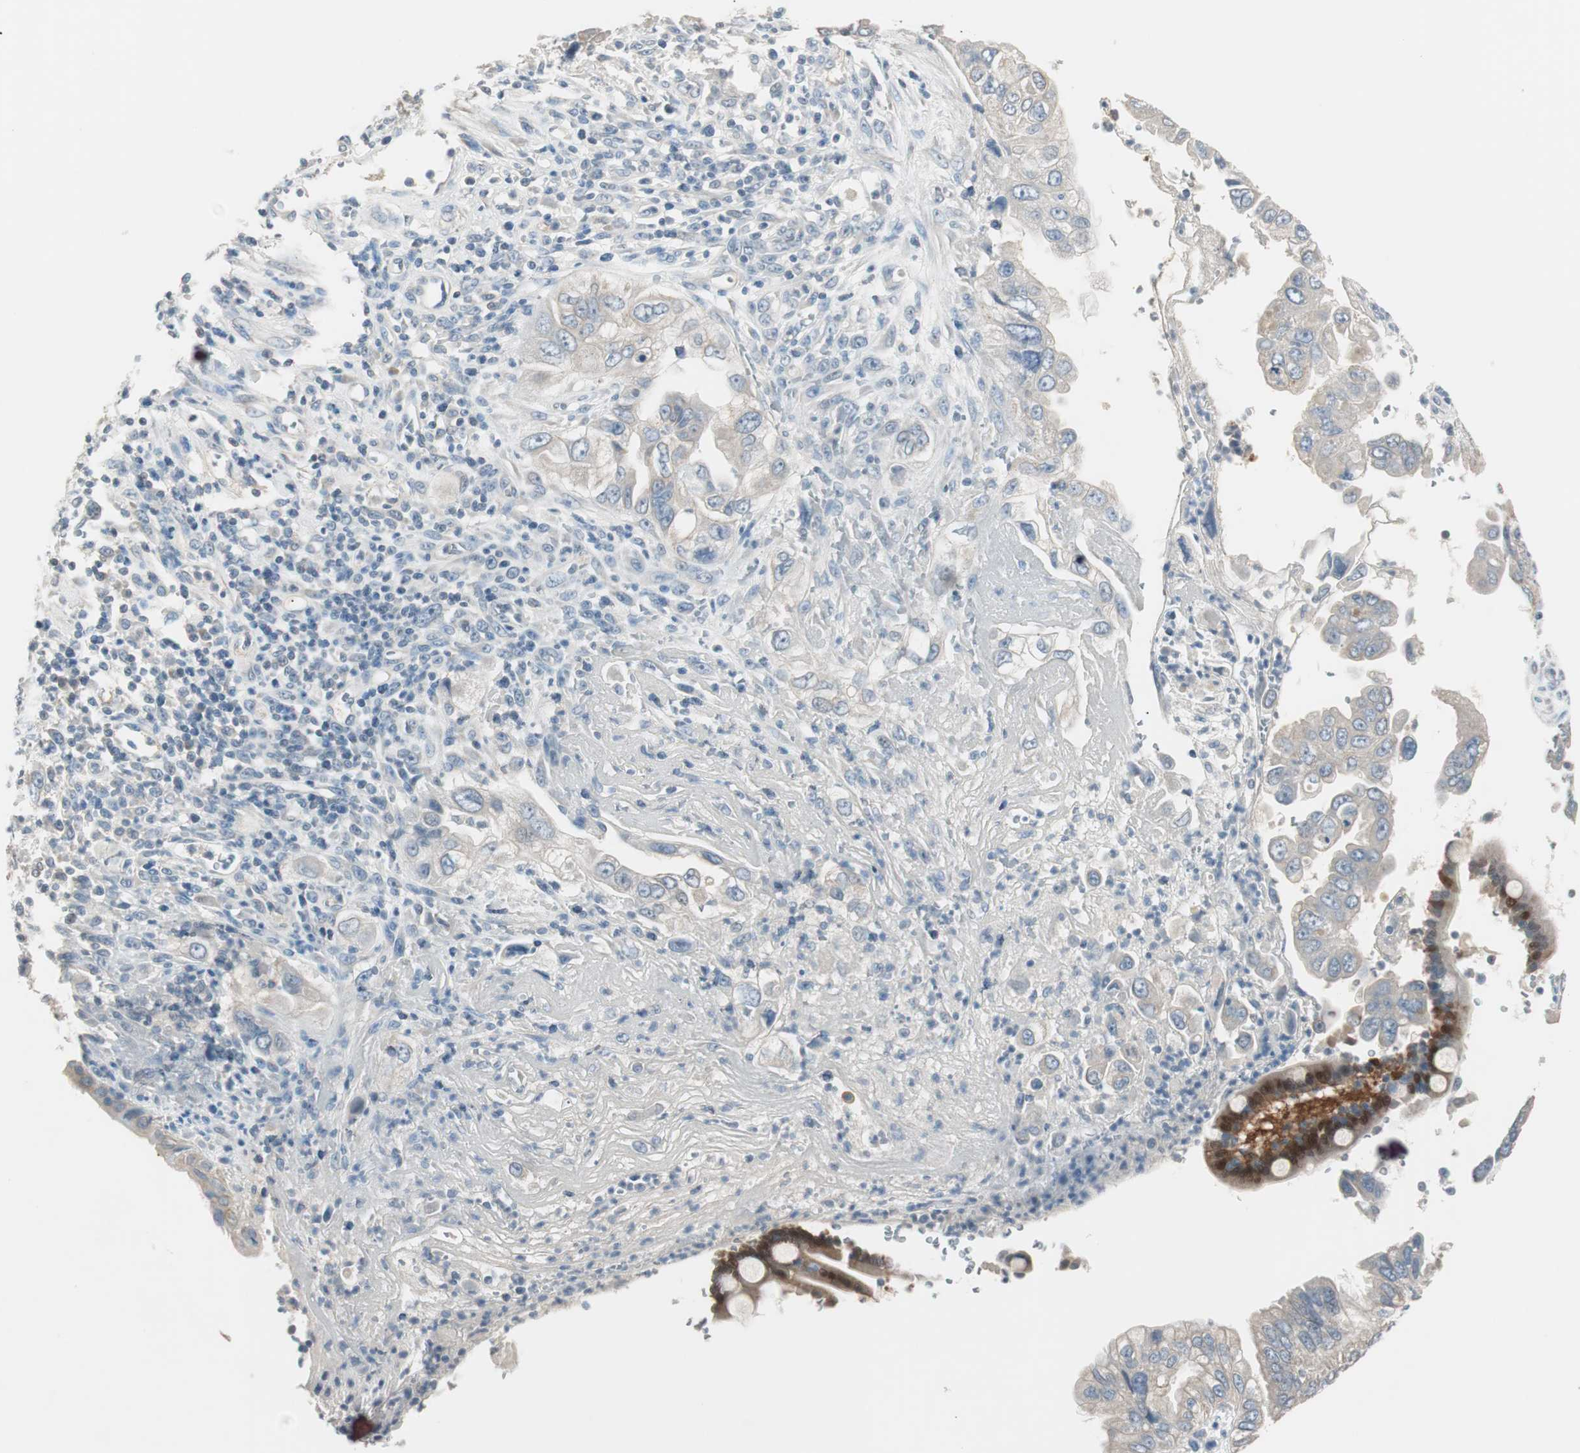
{"staining": {"intensity": "weak", "quantity": ">75%", "location": "cytoplasmic/membranous"}, "tissue": "pancreatic cancer", "cell_type": "Tumor cells", "image_type": "cancer", "snomed": [{"axis": "morphology", "description": "Normal tissue, NOS"}, {"axis": "topography", "description": "Lymph node"}], "caption": "This is a photomicrograph of IHC staining of pancreatic cancer, which shows weak staining in the cytoplasmic/membranous of tumor cells.", "gene": "KHK", "patient": {"sex": "male", "age": 50}}